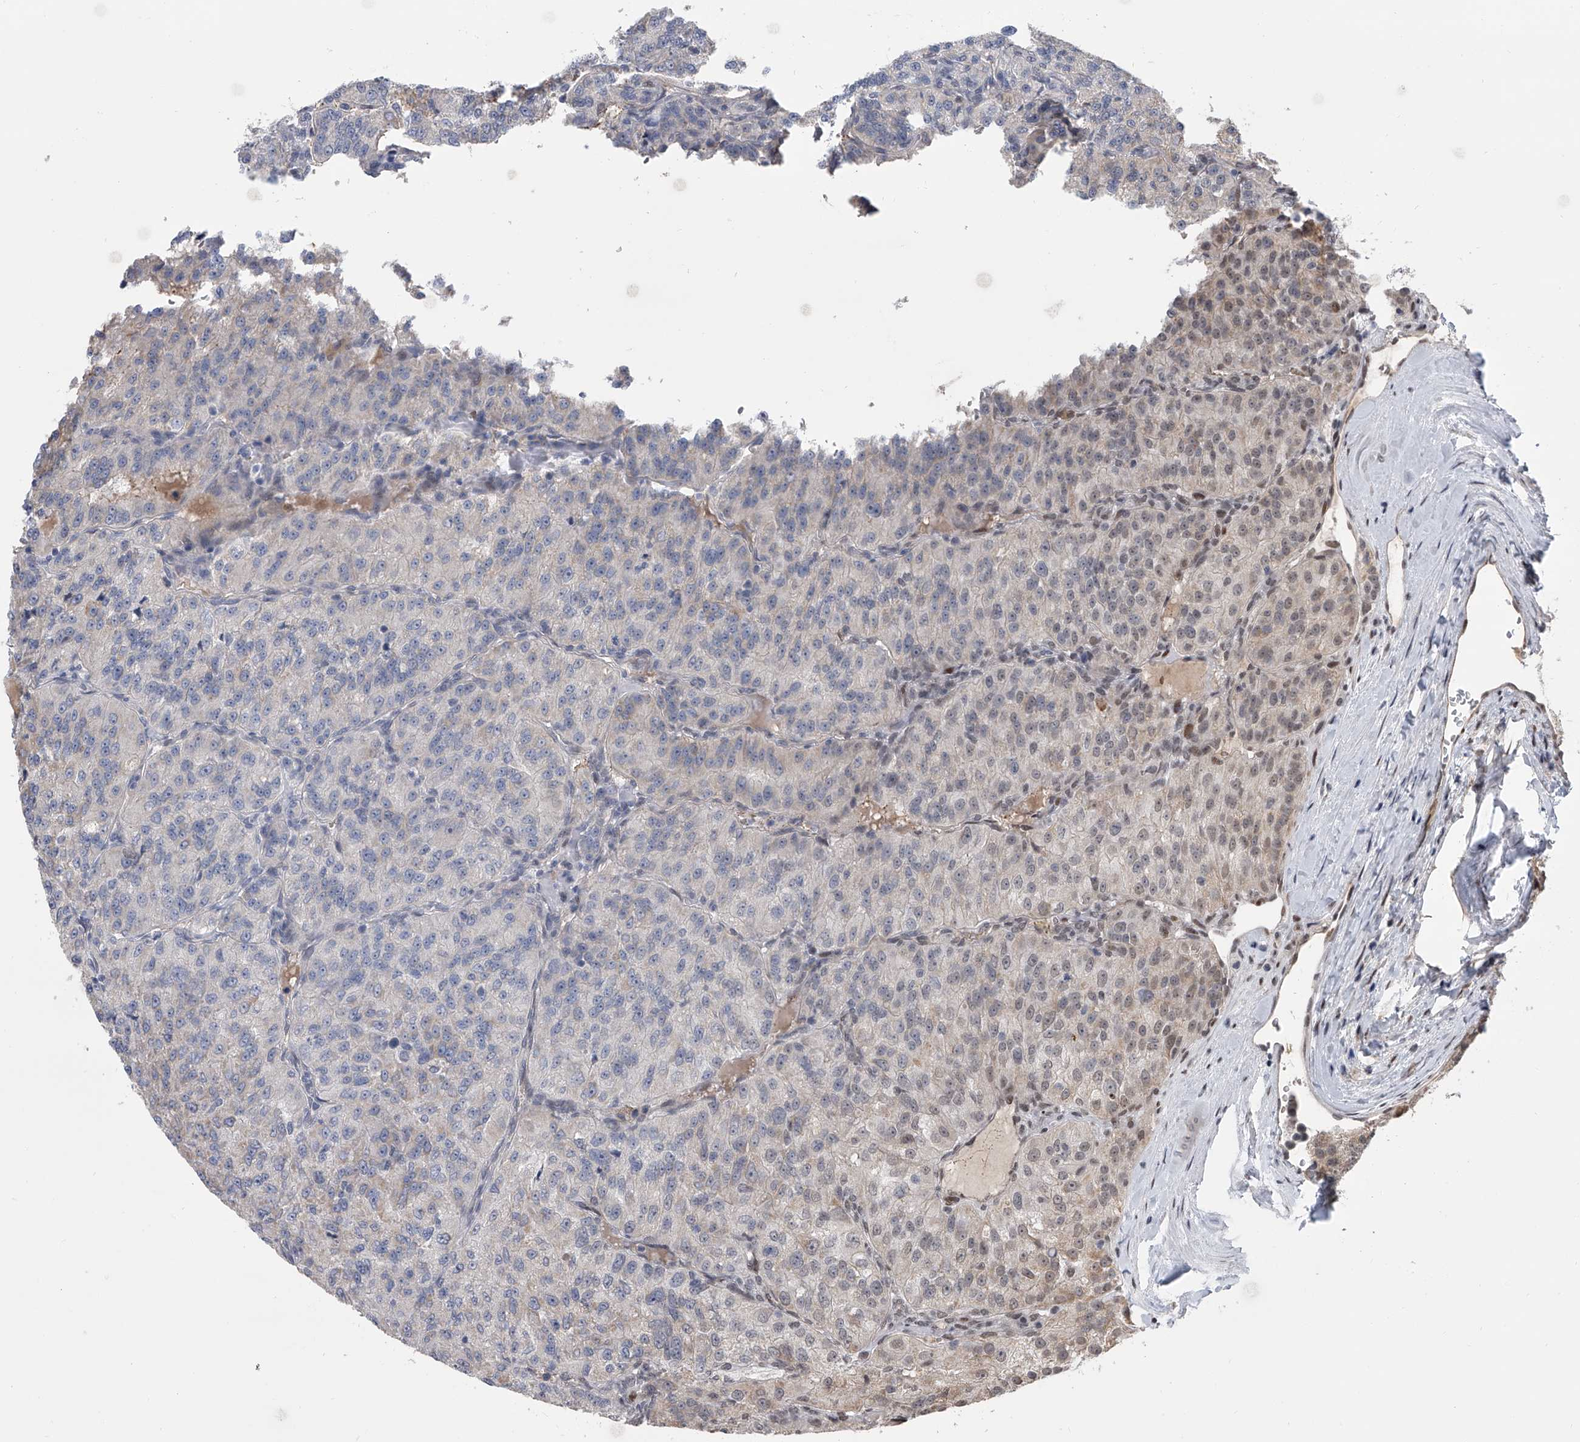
{"staining": {"intensity": "negative", "quantity": "none", "location": "none"}, "tissue": "renal cancer", "cell_type": "Tumor cells", "image_type": "cancer", "snomed": [{"axis": "morphology", "description": "Adenocarcinoma, NOS"}, {"axis": "topography", "description": "Kidney"}], "caption": "High magnification brightfield microscopy of renal adenocarcinoma stained with DAB (brown) and counterstained with hematoxylin (blue): tumor cells show no significant positivity.", "gene": "ZNF426", "patient": {"sex": "female", "age": 63}}